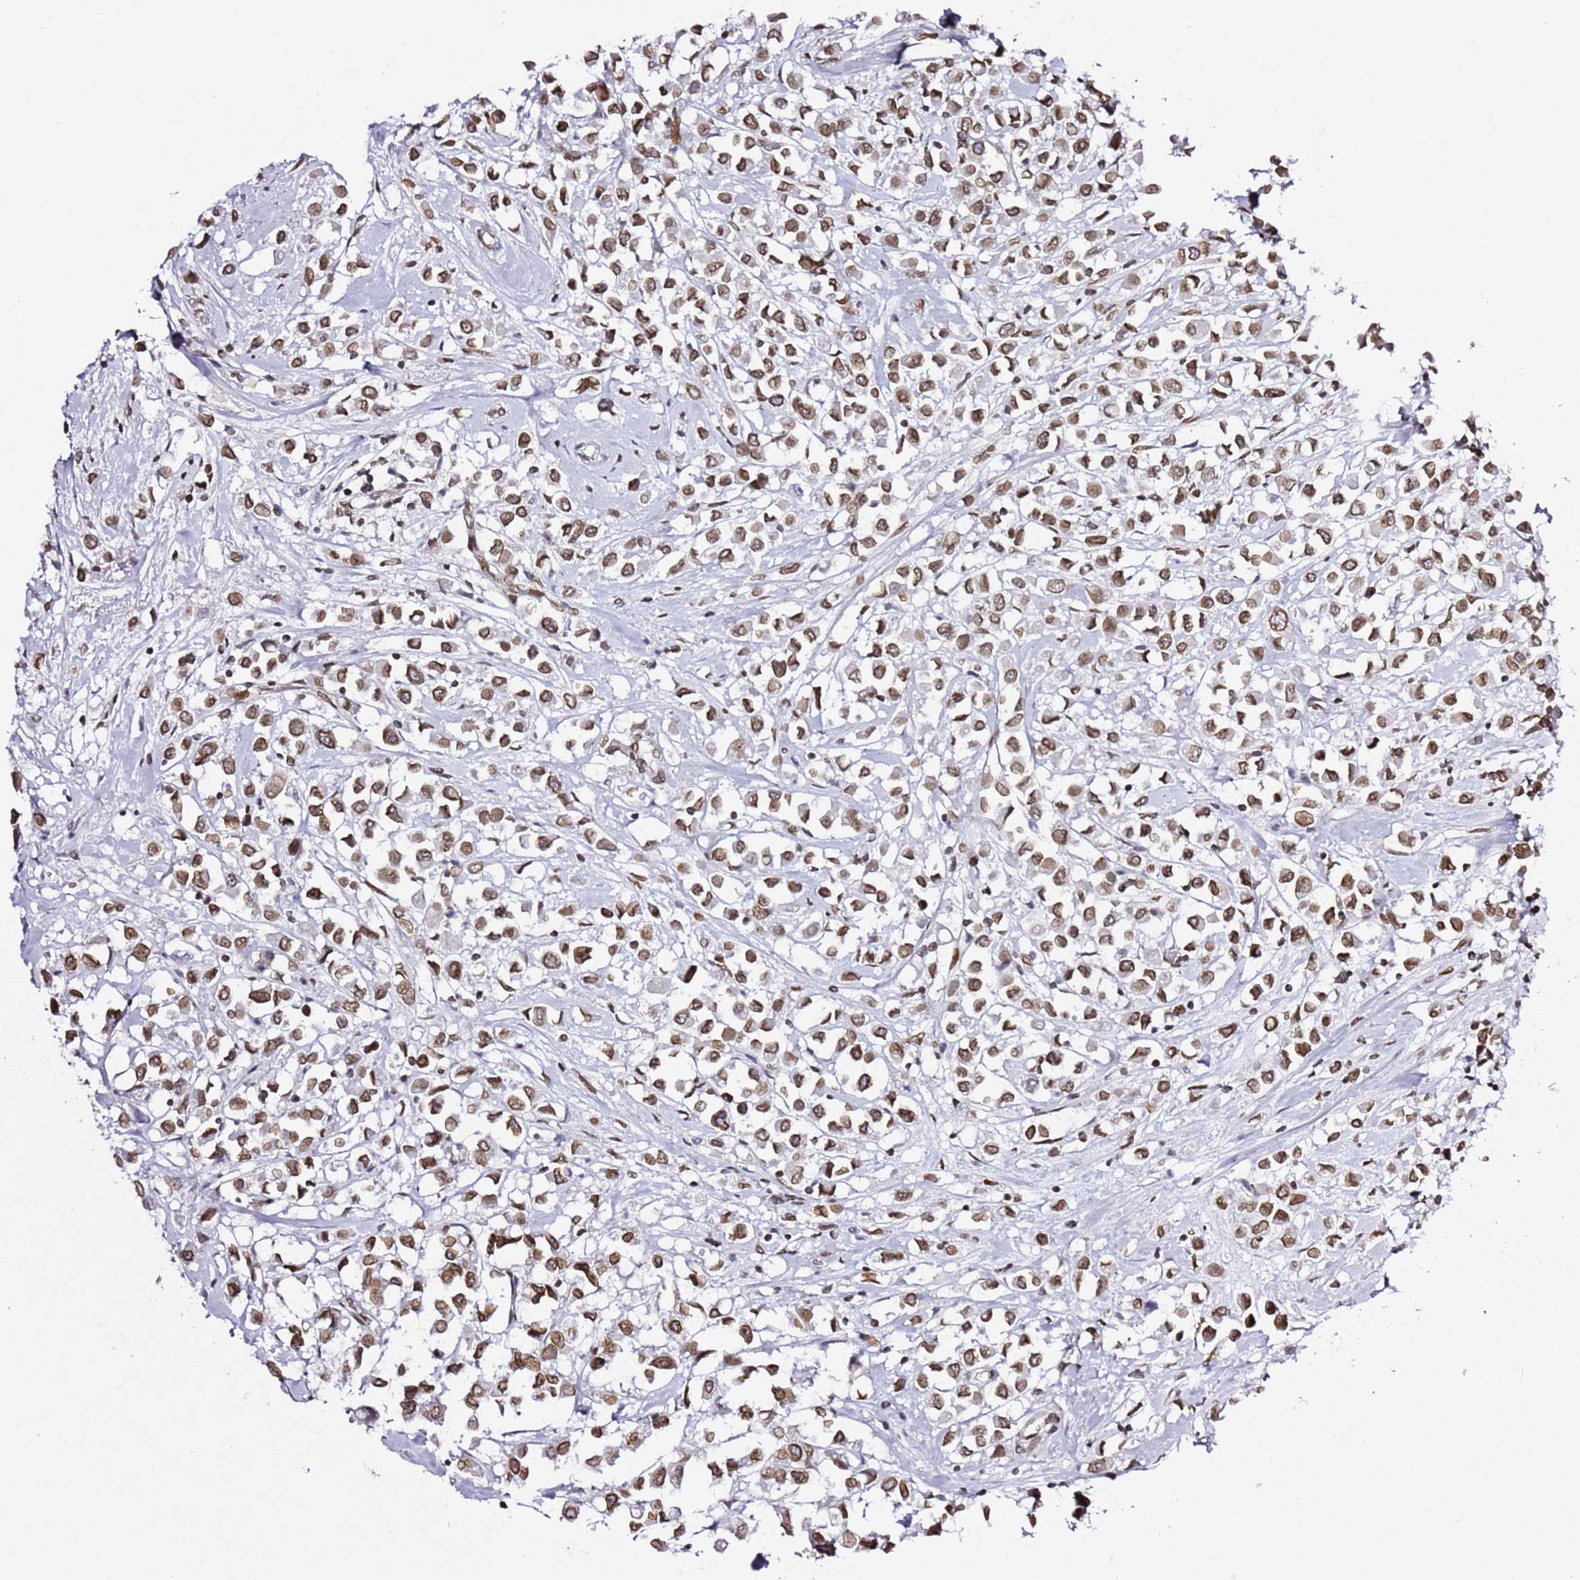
{"staining": {"intensity": "moderate", "quantity": ">75%", "location": "nuclear"}, "tissue": "breast cancer", "cell_type": "Tumor cells", "image_type": "cancer", "snomed": [{"axis": "morphology", "description": "Duct carcinoma"}, {"axis": "topography", "description": "Breast"}], "caption": "A high-resolution photomicrograph shows IHC staining of breast cancer (intraductal carcinoma), which exhibits moderate nuclear expression in approximately >75% of tumor cells.", "gene": "POU6F1", "patient": {"sex": "female", "age": 61}}